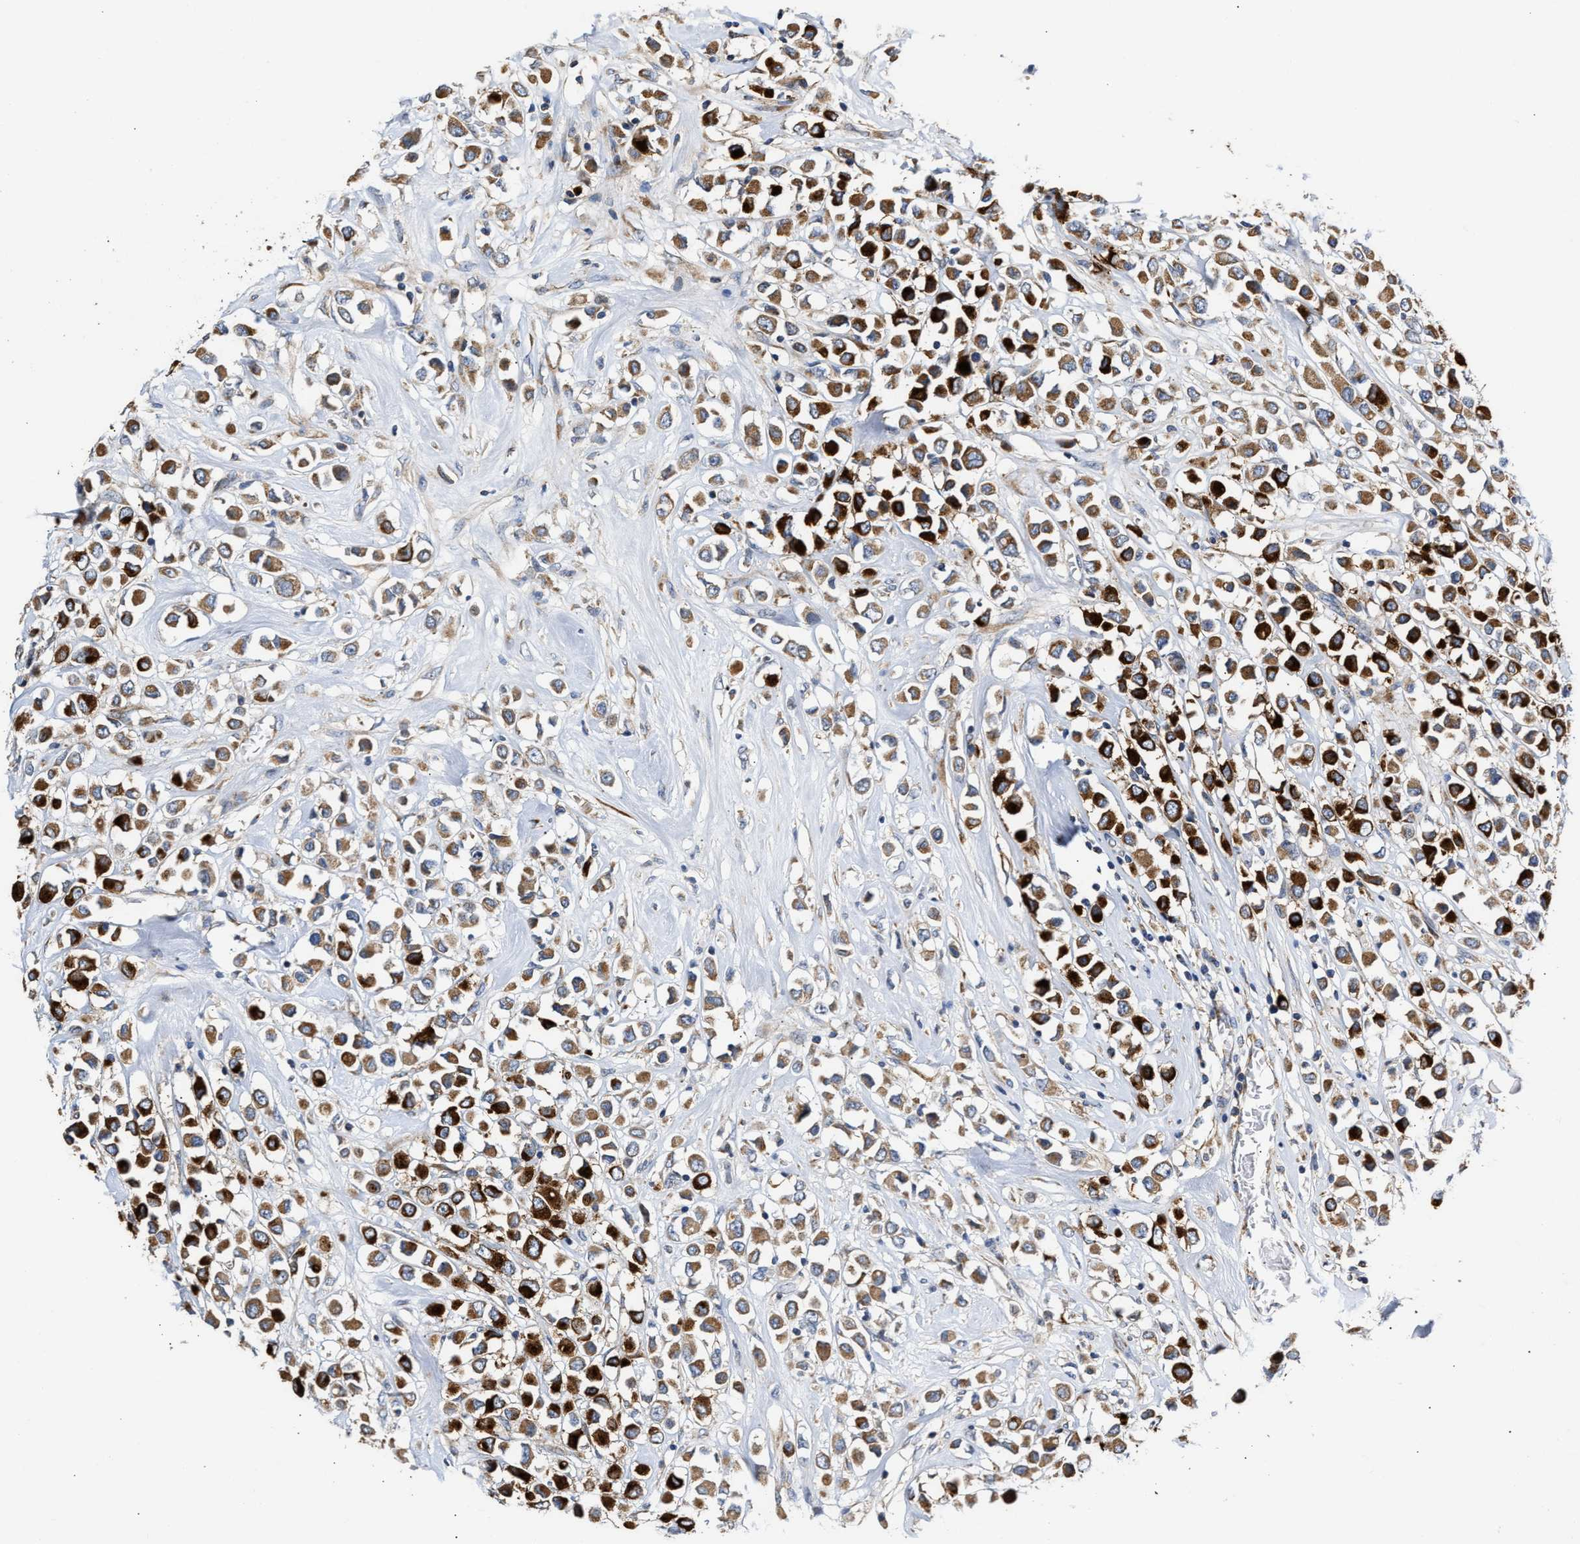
{"staining": {"intensity": "strong", "quantity": ">75%", "location": "cytoplasmic/membranous"}, "tissue": "breast cancer", "cell_type": "Tumor cells", "image_type": "cancer", "snomed": [{"axis": "morphology", "description": "Duct carcinoma"}, {"axis": "topography", "description": "Breast"}], "caption": "Intraductal carcinoma (breast) stained with a brown dye demonstrates strong cytoplasmic/membranous positive positivity in about >75% of tumor cells.", "gene": "MALSU1", "patient": {"sex": "female", "age": 61}}